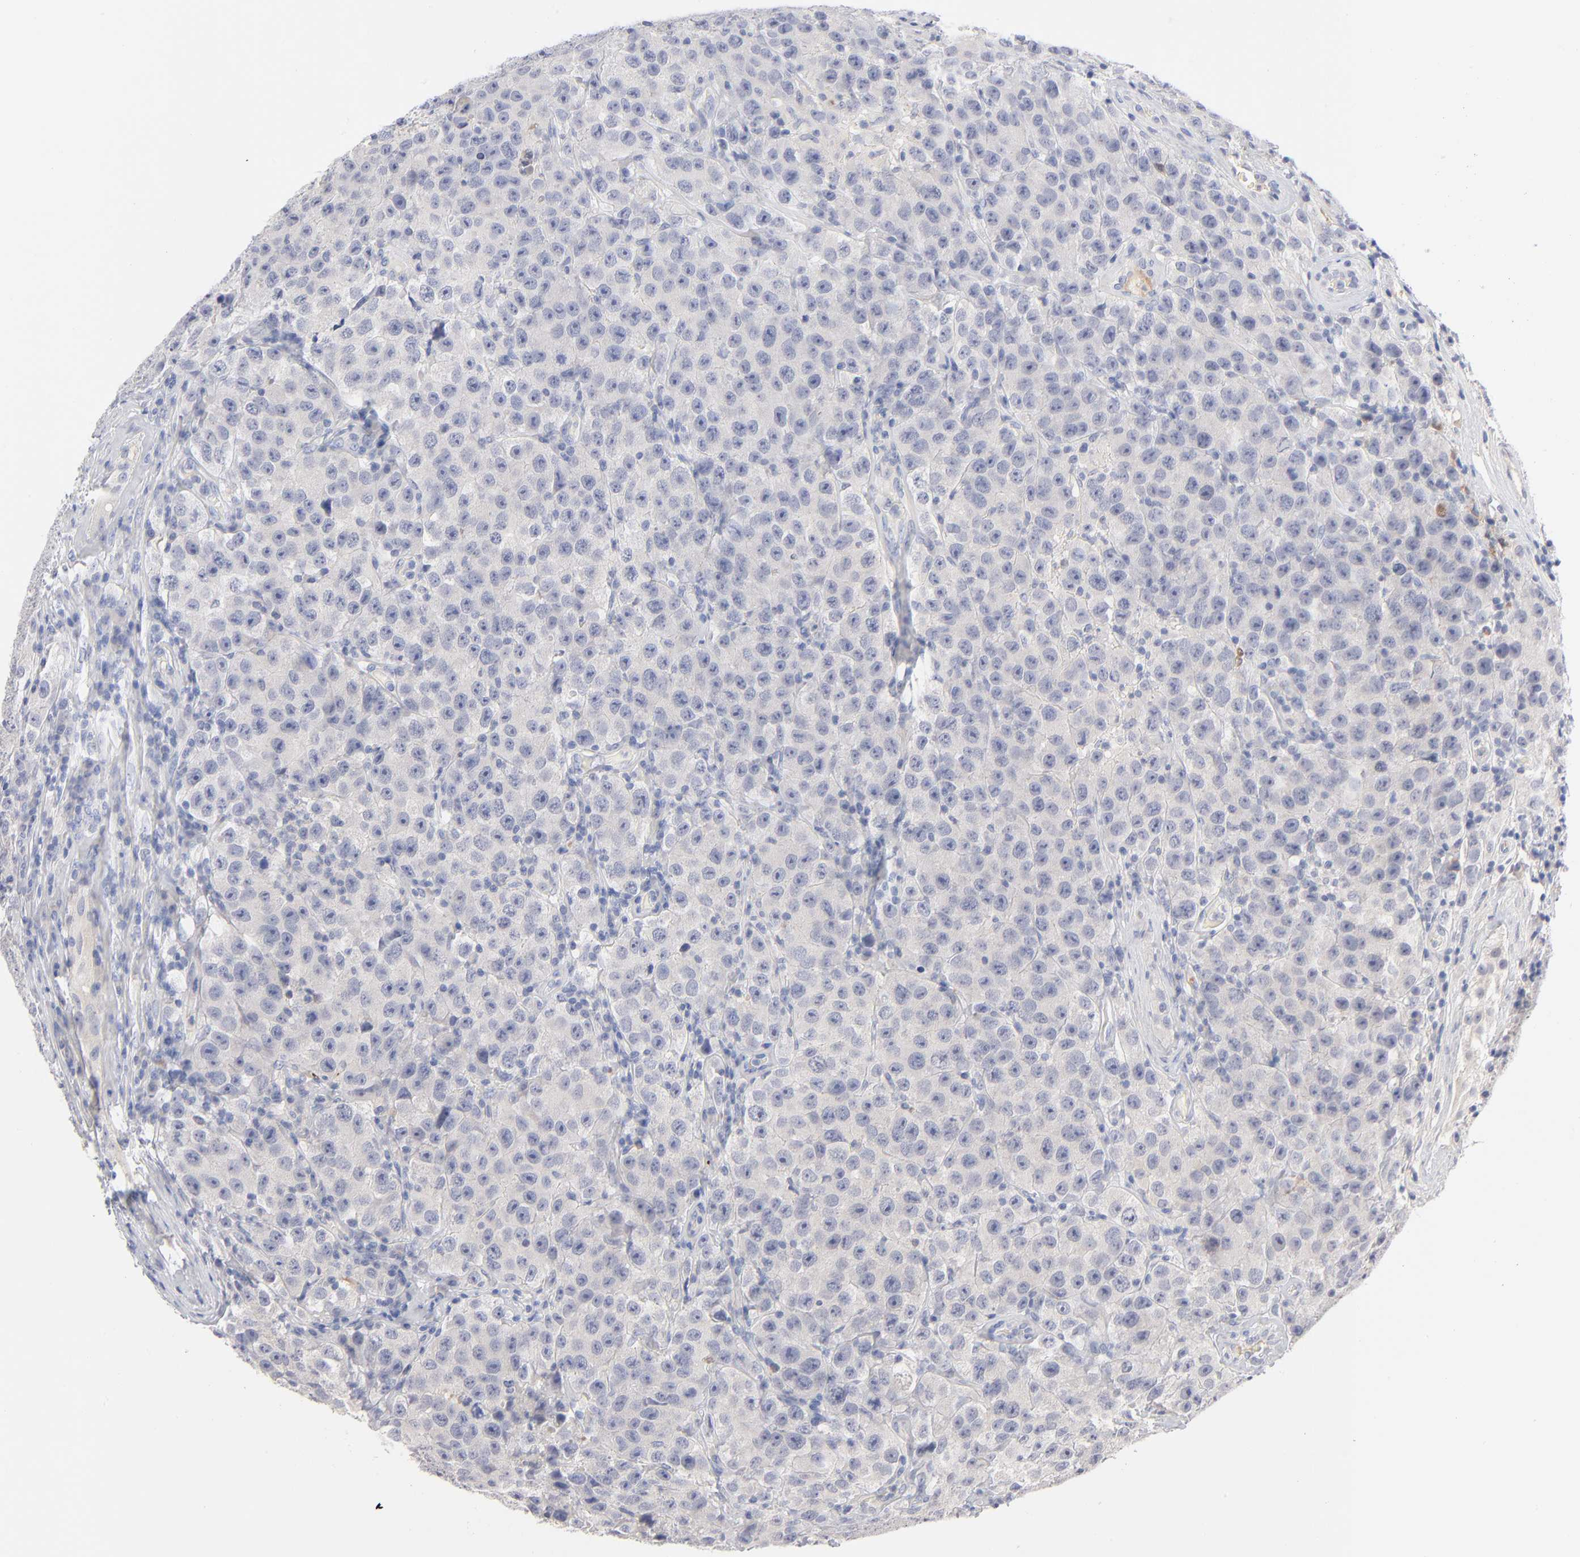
{"staining": {"intensity": "negative", "quantity": "none", "location": "none"}, "tissue": "testis cancer", "cell_type": "Tumor cells", "image_type": "cancer", "snomed": [{"axis": "morphology", "description": "Seminoma, NOS"}, {"axis": "topography", "description": "Testis"}], "caption": "IHC micrograph of neoplastic tissue: human seminoma (testis) stained with DAB (3,3'-diaminobenzidine) reveals no significant protein staining in tumor cells.", "gene": "F12", "patient": {"sex": "male", "age": 52}}